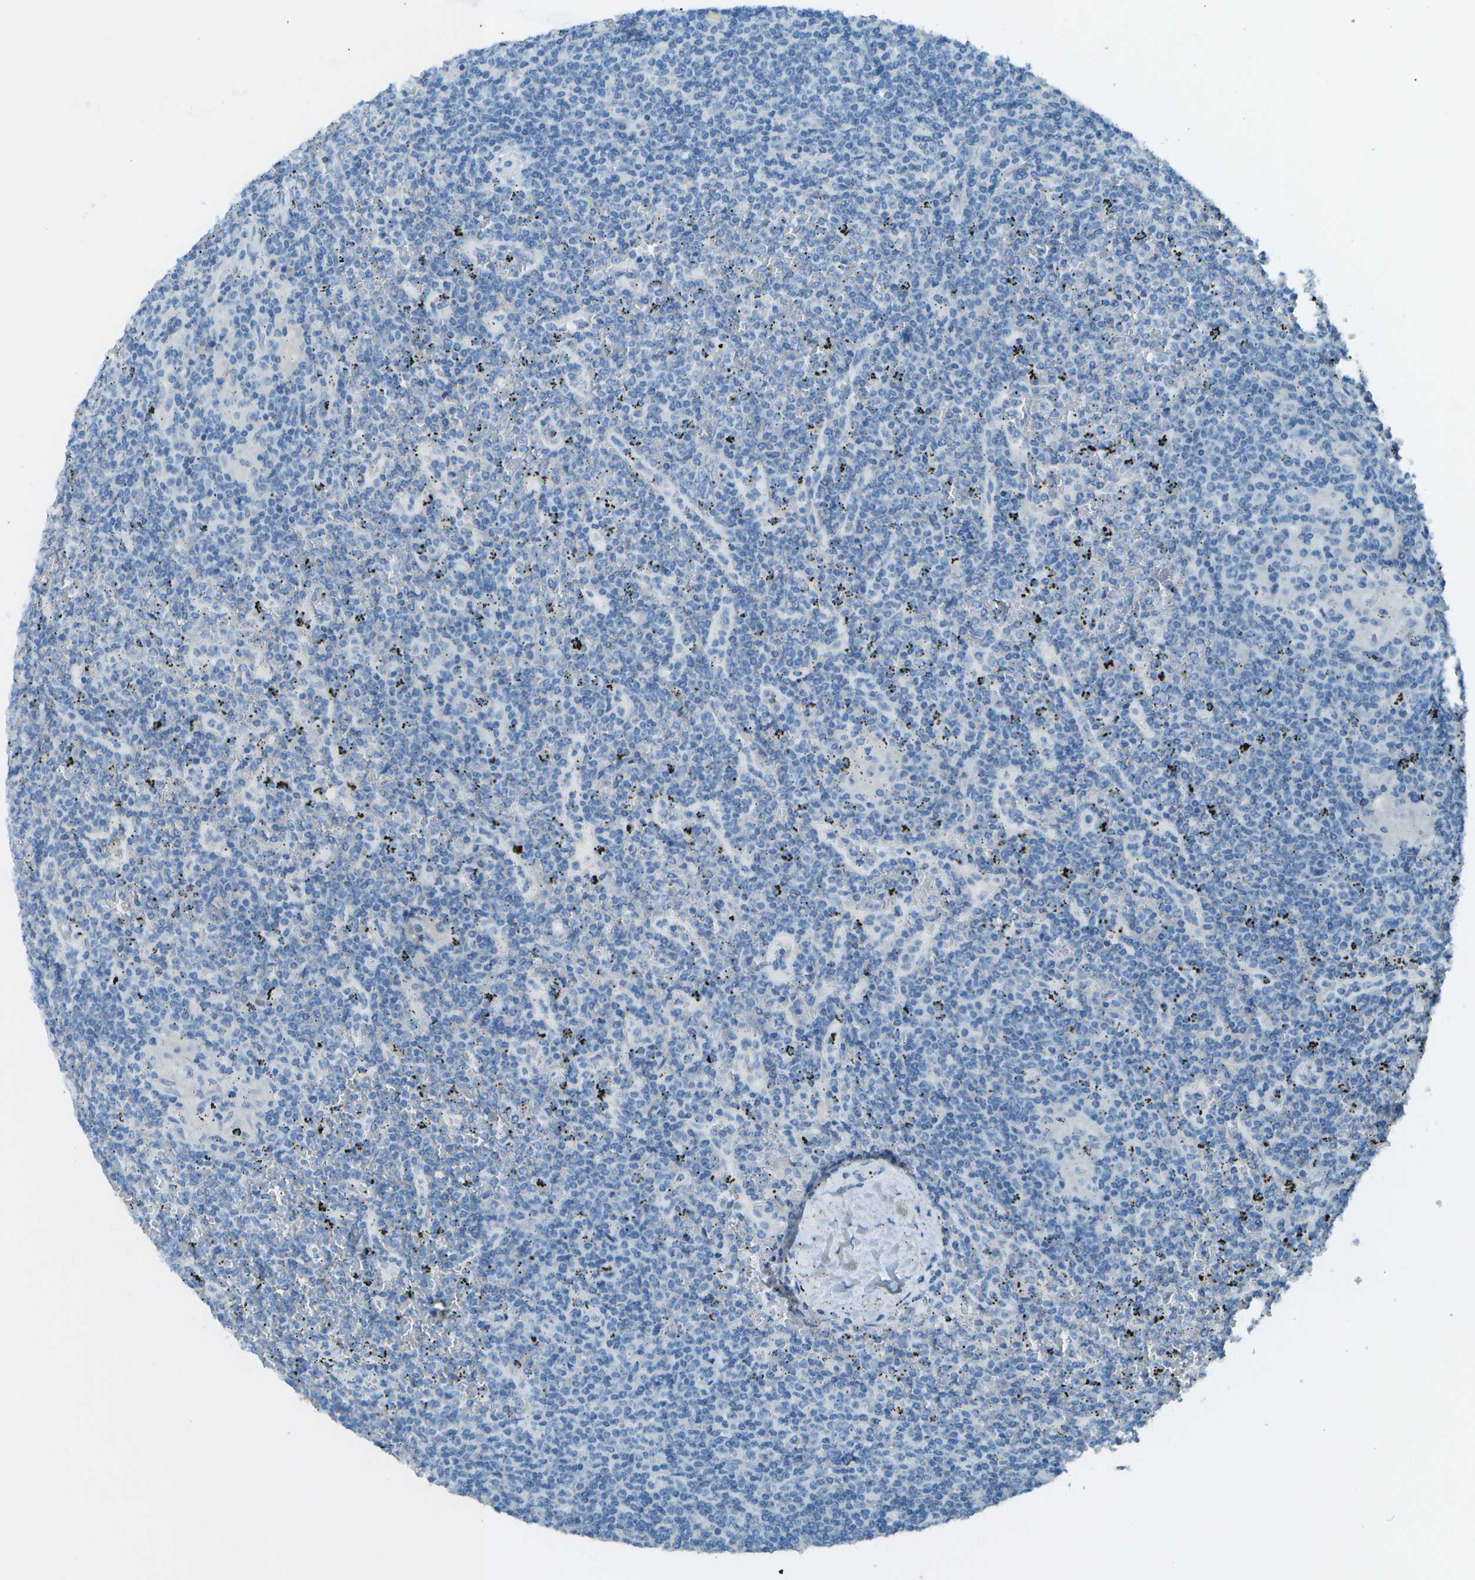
{"staining": {"intensity": "negative", "quantity": "none", "location": "none"}, "tissue": "lymphoma", "cell_type": "Tumor cells", "image_type": "cancer", "snomed": [{"axis": "morphology", "description": "Malignant lymphoma, non-Hodgkin's type, Low grade"}, {"axis": "topography", "description": "Spleen"}], "caption": "Immunohistochemistry (IHC) image of neoplastic tissue: human low-grade malignant lymphoma, non-Hodgkin's type stained with DAB (3,3'-diaminobenzidine) reveals no significant protein expression in tumor cells.", "gene": "LGI2", "patient": {"sex": "female", "age": 19}}